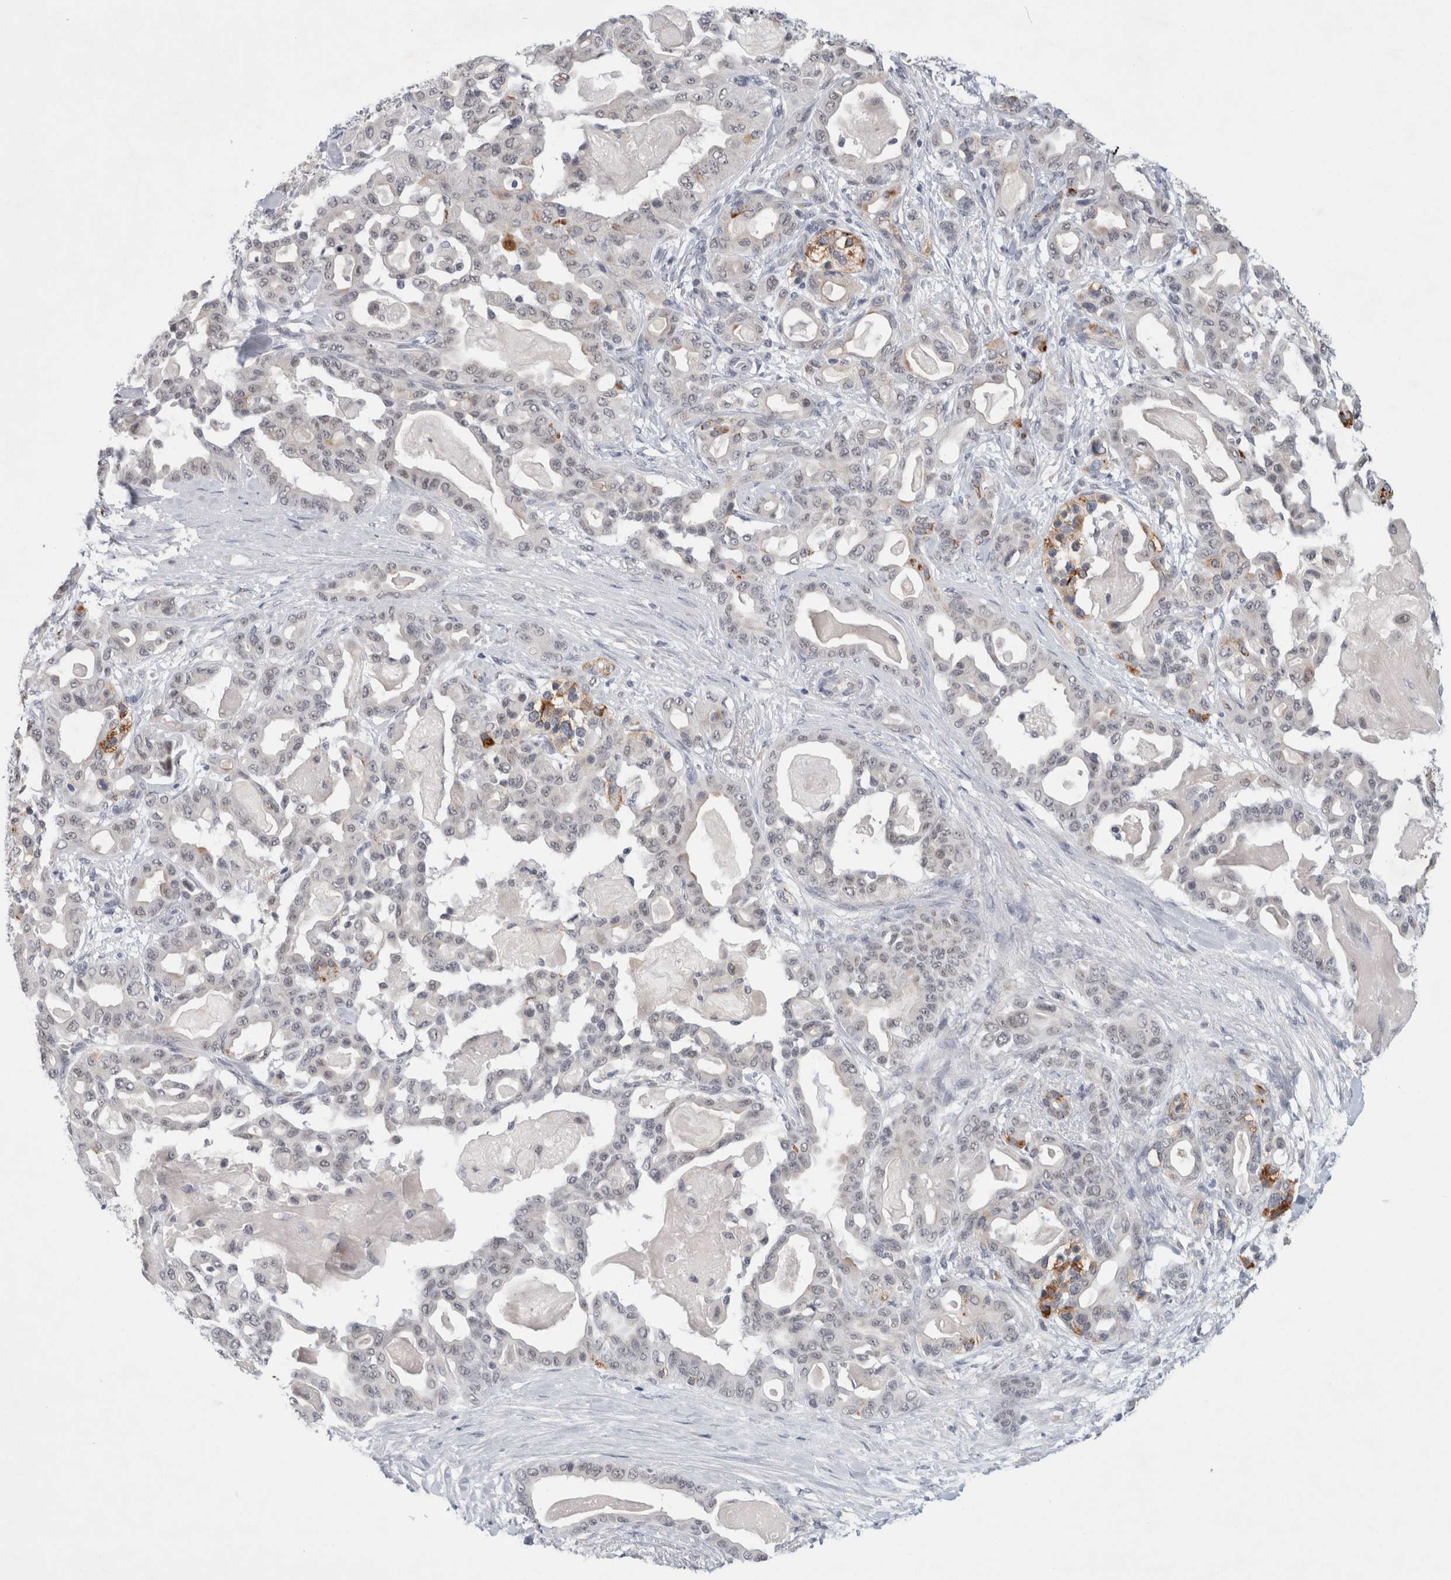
{"staining": {"intensity": "moderate", "quantity": "<25%", "location": "cytoplasmic/membranous"}, "tissue": "pancreatic cancer", "cell_type": "Tumor cells", "image_type": "cancer", "snomed": [{"axis": "morphology", "description": "Adenocarcinoma, NOS"}, {"axis": "topography", "description": "Pancreas"}], "caption": "Tumor cells display moderate cytoplasmic/membranous expression in about <25% of cells in adenocarcinoma (pancreatic). (DAB (3,3'-diaminobenzidine) IHC with brightfield microscopy, high magnification).", "gene": "NIPA1", "patient": {"sex": "male", "age": 63}}